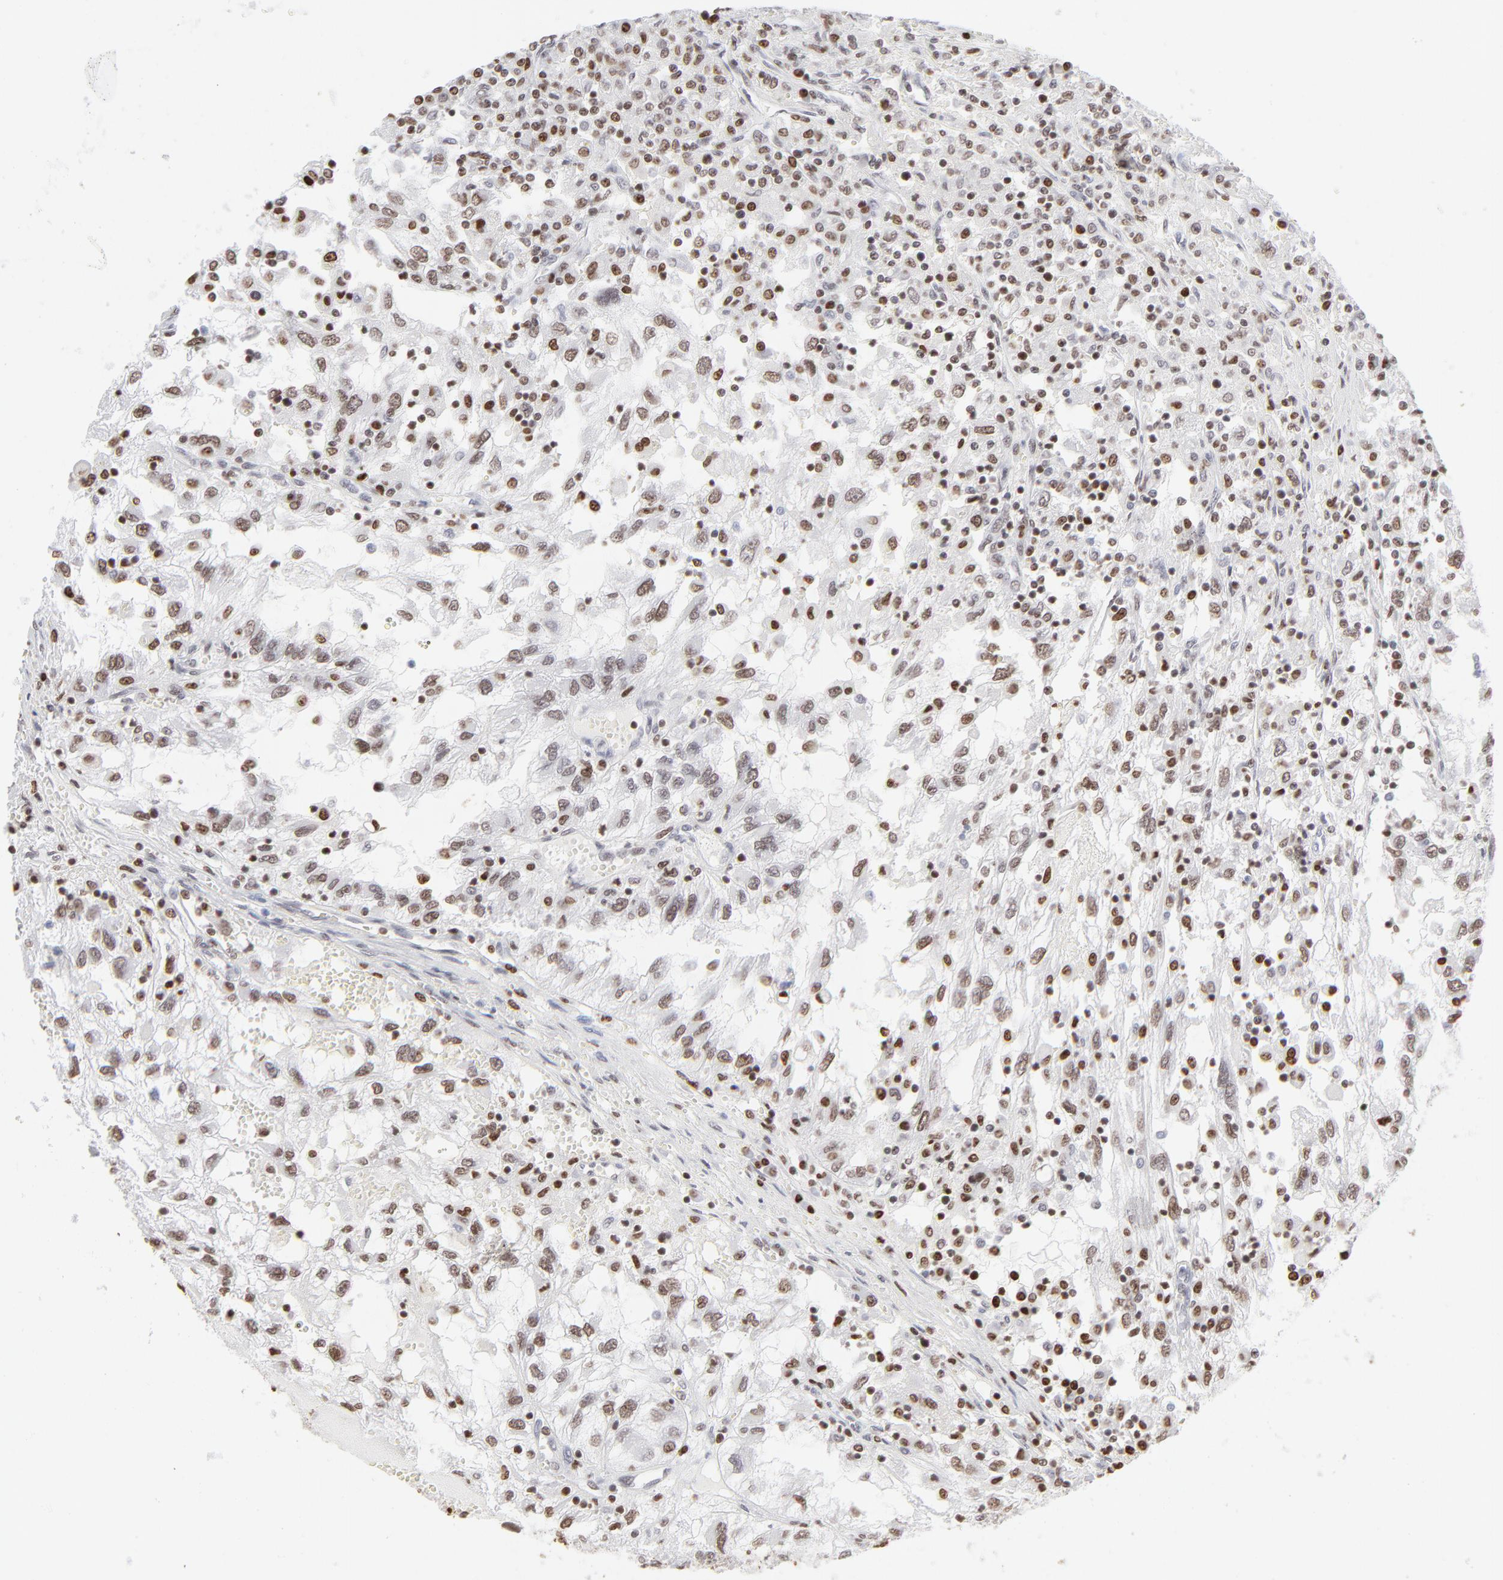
{"staining": {"intensity": "moderate", "quantity": "25%-75%", "location": "nuclear"}, "tissue": "renal cancer", "cell_type": "Tumor cells", "image_type": "cancer", "snomed": [{"axis": "morphology", "description": "Normal tissue, NOS"}, {"axis": "morphology", "description": "Adenocarcinoma, NOS"}, {"axis": "topography", "description": "Kidney"}], "caption": "Brown immunohistochemical staining in human renal adenocarcinoma demonstrates moderate nuclear staining in about 25%-75% of tumor cells. (brown staining indicates protein expression, while blue staining denotes nuclei).", "gene": "PARP1", "patient": {"sex": "male", "age": 71}}